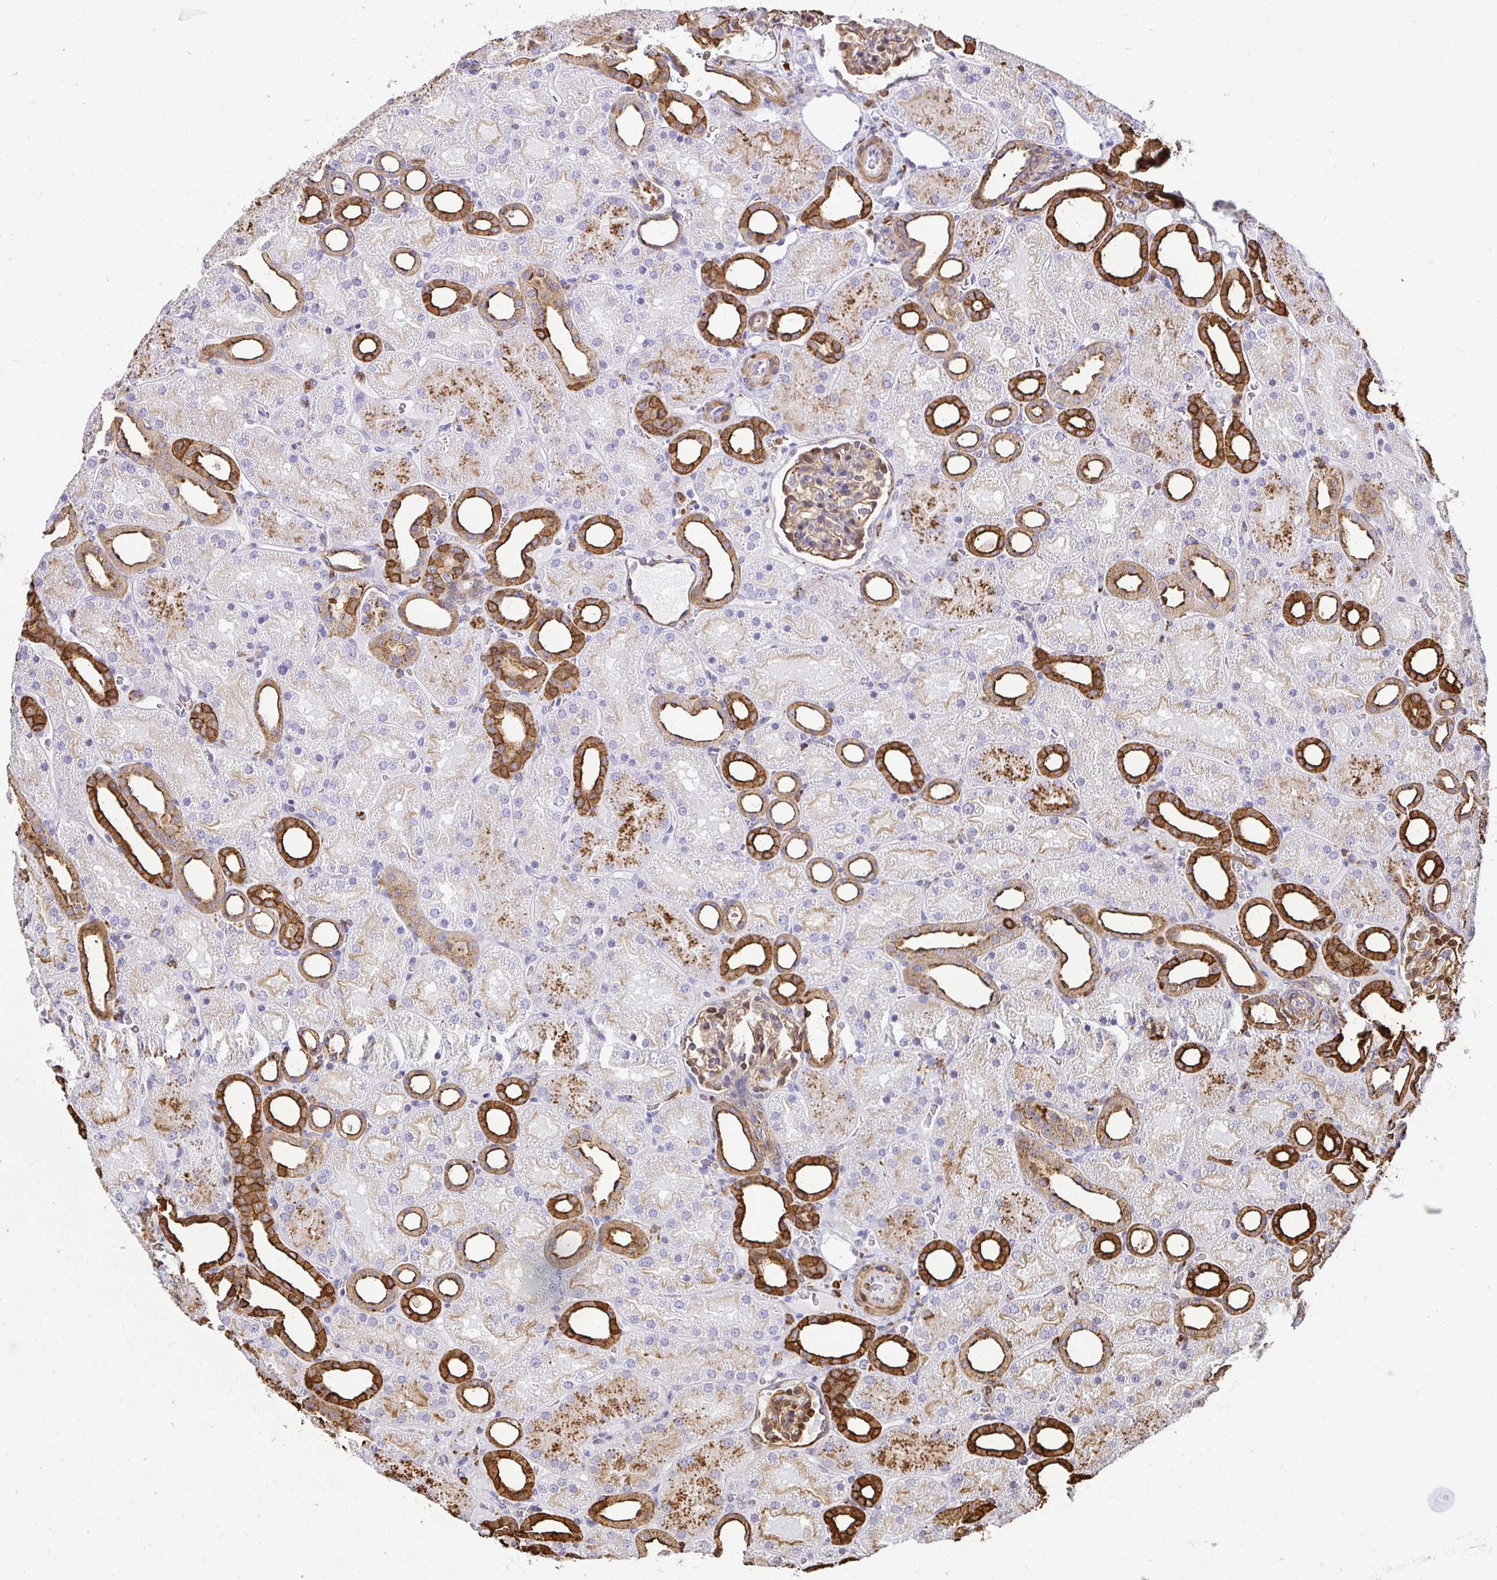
{"staining": {"intensity": "moderate", "quantity": ">75%", "location": "cytoplasmic/membranous,nuclear"}, "tissue": "kidney", "cell_type": "Cells in glomeruli", "image_type": "normal", "snomed": [{"axis": "morphology", "description": "Normal tissue, NOS"}, {"axis": "topography", "description": "Kidney"}], "caption": "Immunohistochemistry of normal human kidney reveals medium levels of moderate cytoplasmic/membranous,nuclear positivity in about >75% of cells in glomeruli. The protein is stained brown, and the nuclei are stained in blue (DAB IHC with brightfield microscopy, high magnification).", "gene": "GSN", "patient": {"sex": "male", "age": 2}}